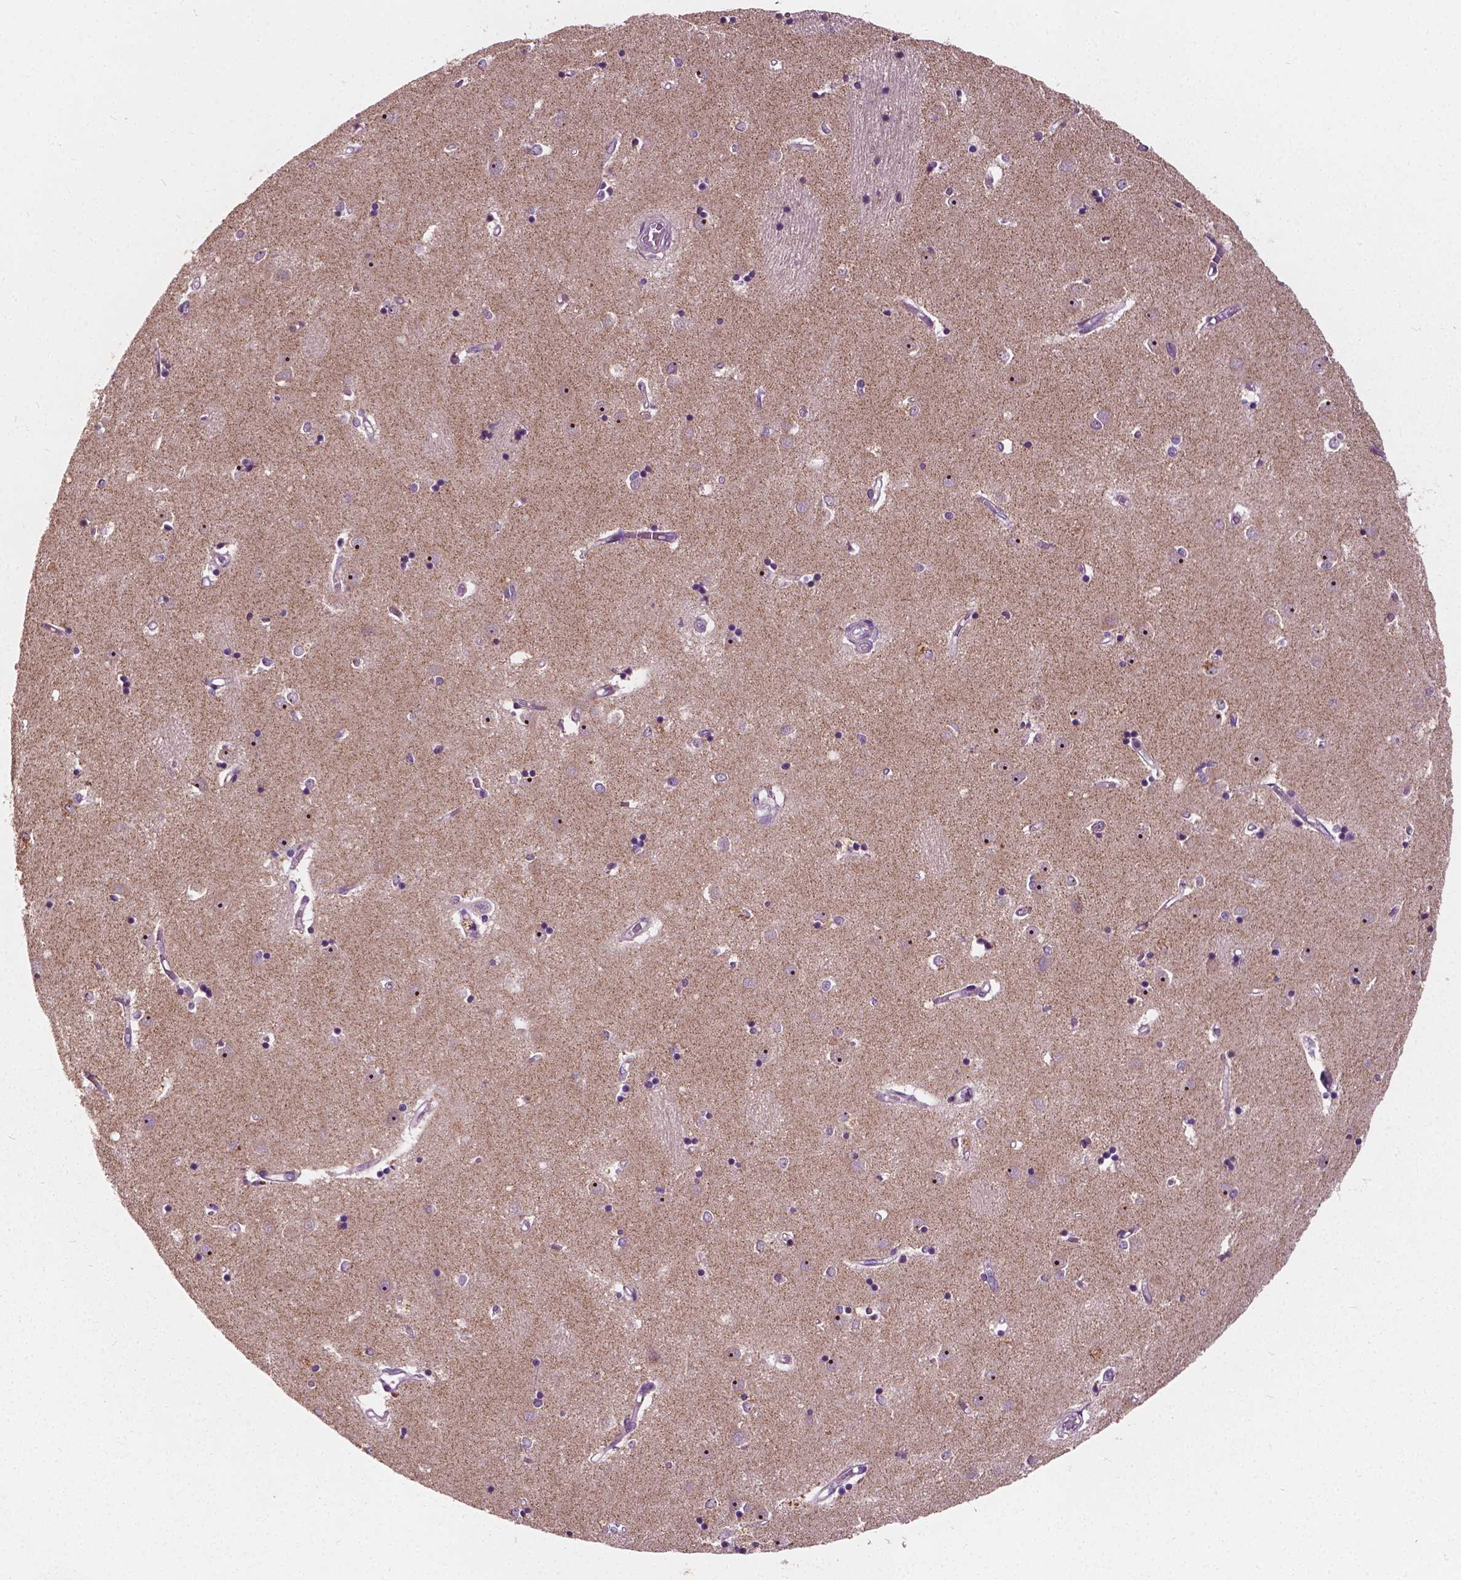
{"staining": {"intensity": "negative", "quantity": "none", "location": "none"}, "tissue": "caudate", "cell_type": "Glial cells", "image_type": "normal", "snomed": [{"axis": "morphology", "description": "Normal tissue, NOS"}, {"axis": "topography", "description": "Lateral ventricle wall"}], "caption": "Immunohistochemical staining of unremarkable human caudate displays no significant positivity in glial cells. (Immunohistochemistry (ihc), brightfield microscopy, high magnification).", "gene": "ODF3L2", "patient": {"sex": "male", "age": 54}}